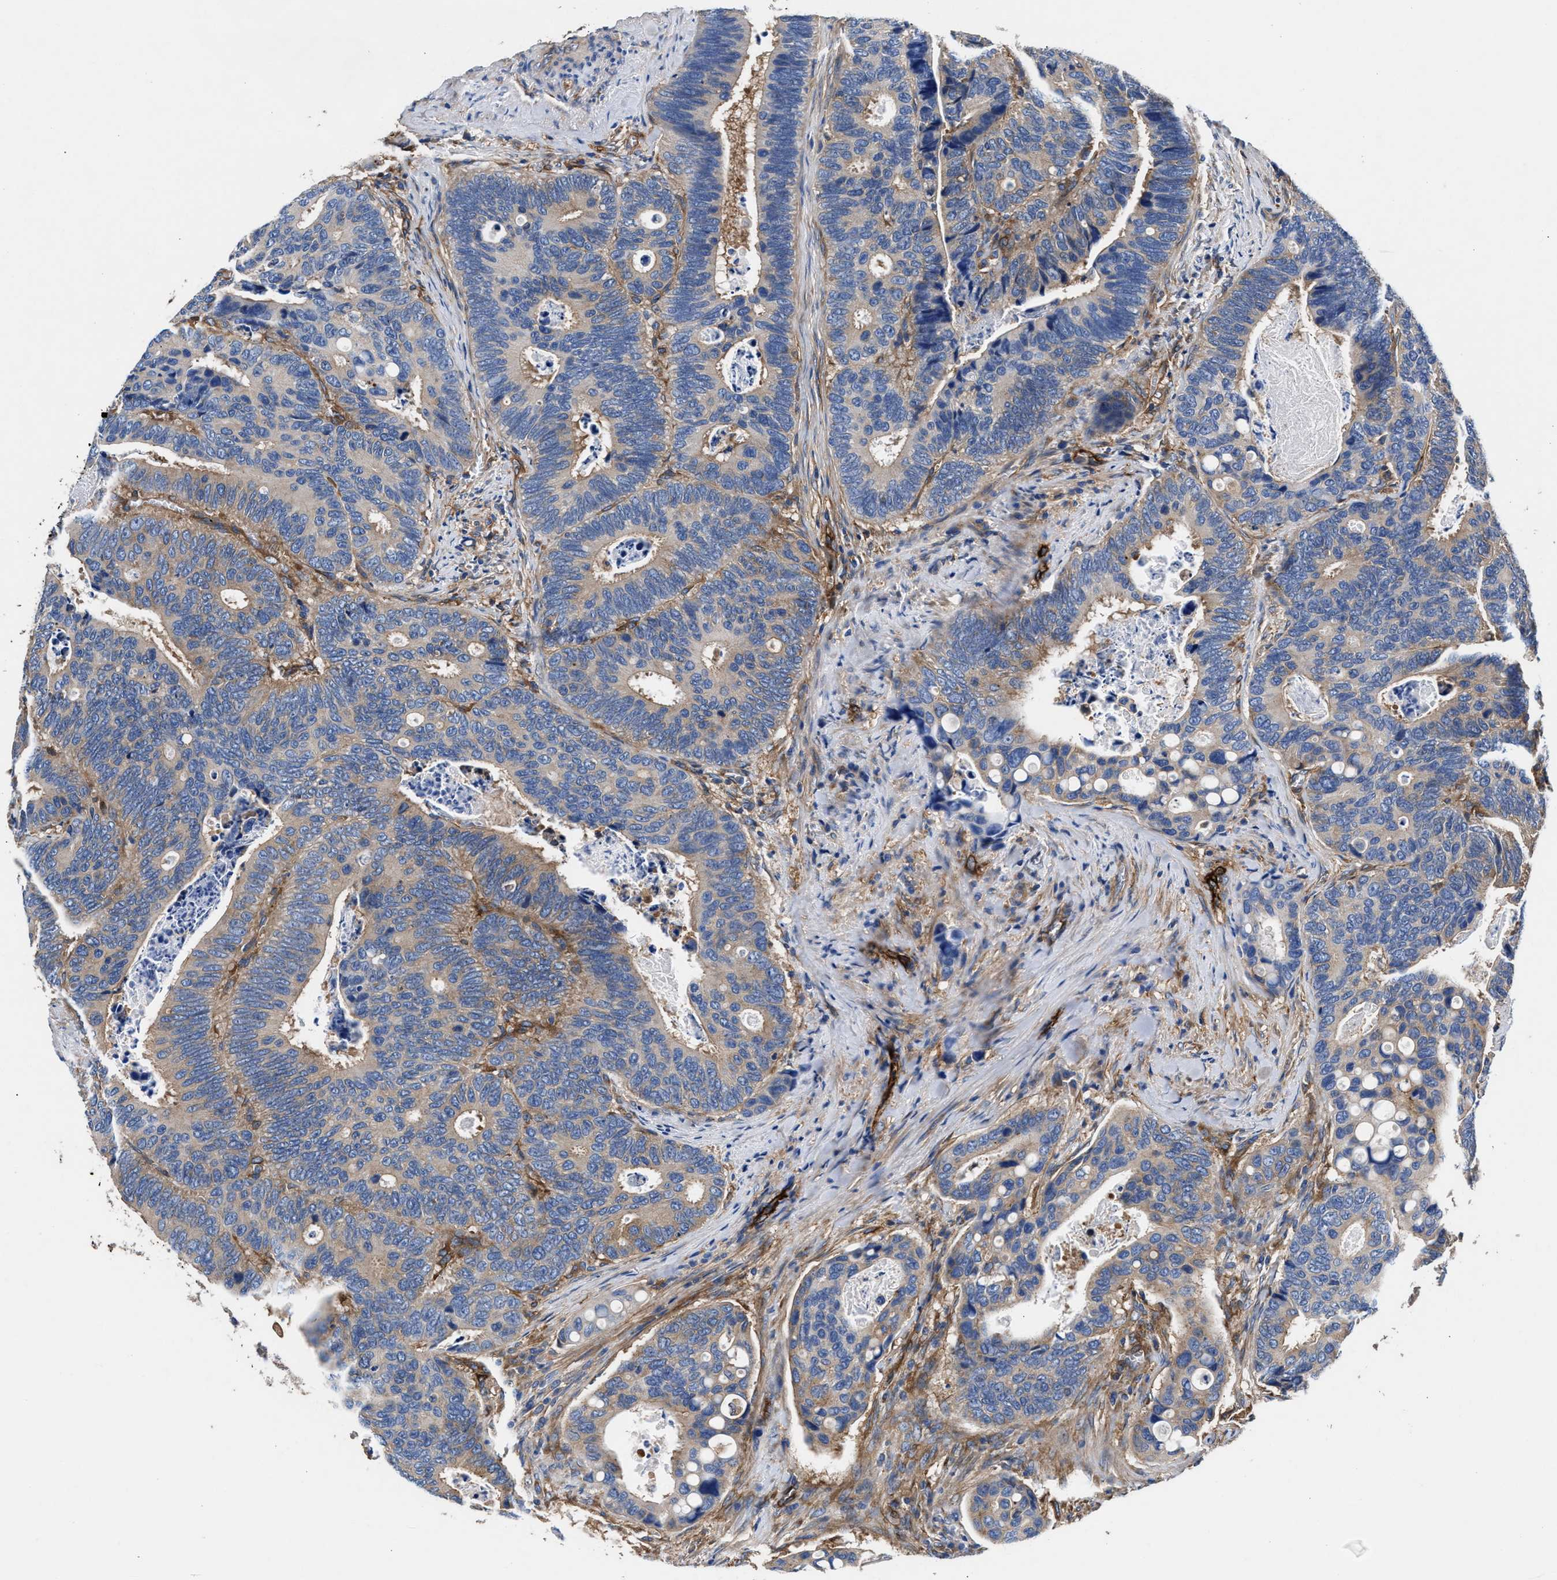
{"staining": {"intensity": "negative", "quantity": "none", "location": "none"}, "tissue": "colorectal cancer", "cell_type": "Tumor cells", "image_type": "cancer", "snomed": [{"axis": "morphology", "description": "Inflammation, NOS"}, {"axis": "morphology", "description": "Adenocarcinoma, NOS"}, {"axis": "topography", "description": "Colon"}], "caption": "Adenocarcinoma (colorectal) was stained to show a protein in brown. There is no significant positivity in tumor cells.", "gene": "SH3GL1", "patient": {"sex": "male", "age": 72}}